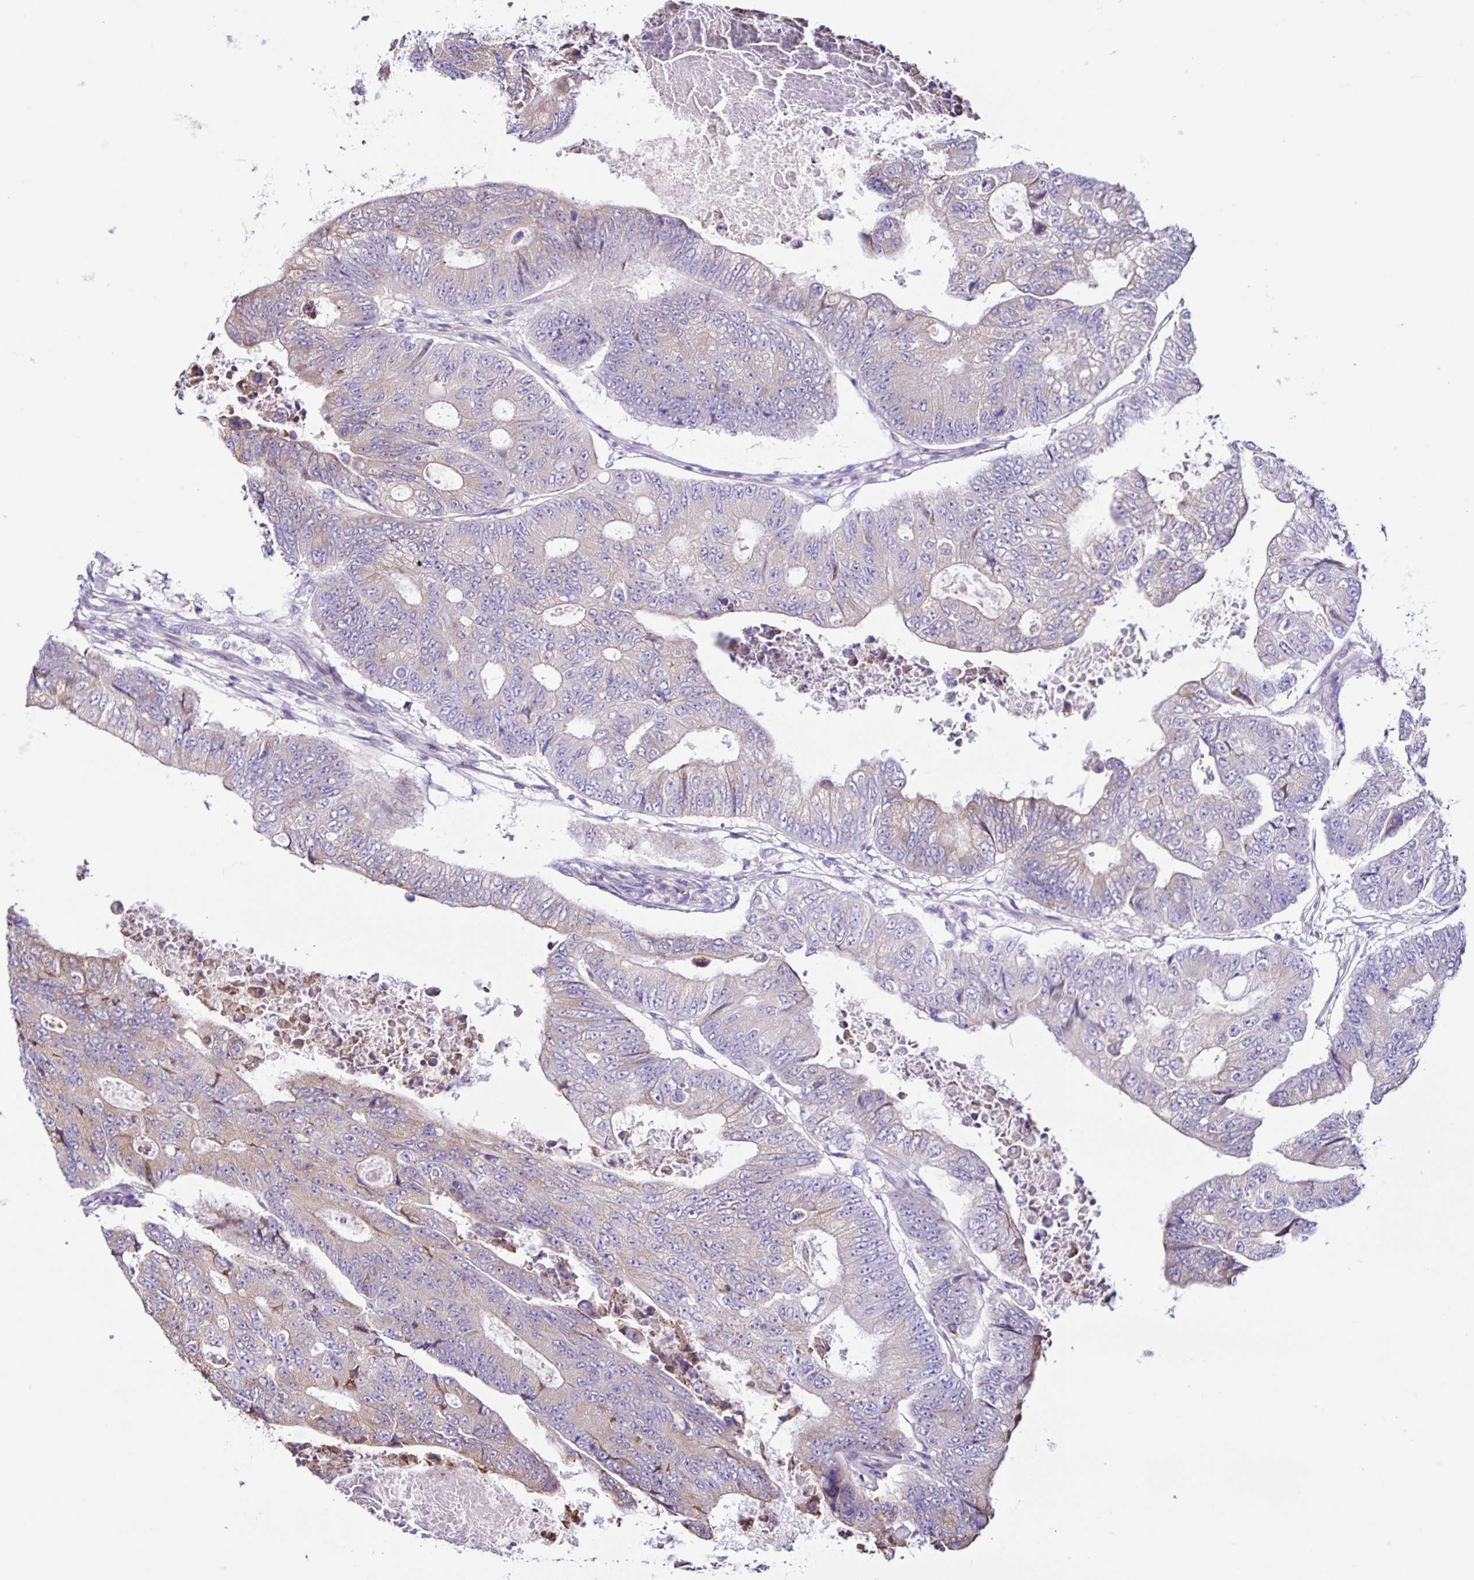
{"staining": {"intensity": "negative", "quantity": "none", "location": "none"}, "tissue": "colorectal cancer", "cell_type": "Tumor cells", "image_type": "cancer", "snomed": [{"axis": "morphology", "description": "Adenocarcinoma, NOS"}, {"axis": "topography", "description": "Colon"}], "caption": "There is no significant staining in tumor cells of colorectal cancer (adenocarcinoma).", "gene": "RNFT2", "patient": {"sex": "female", "age": 48}}